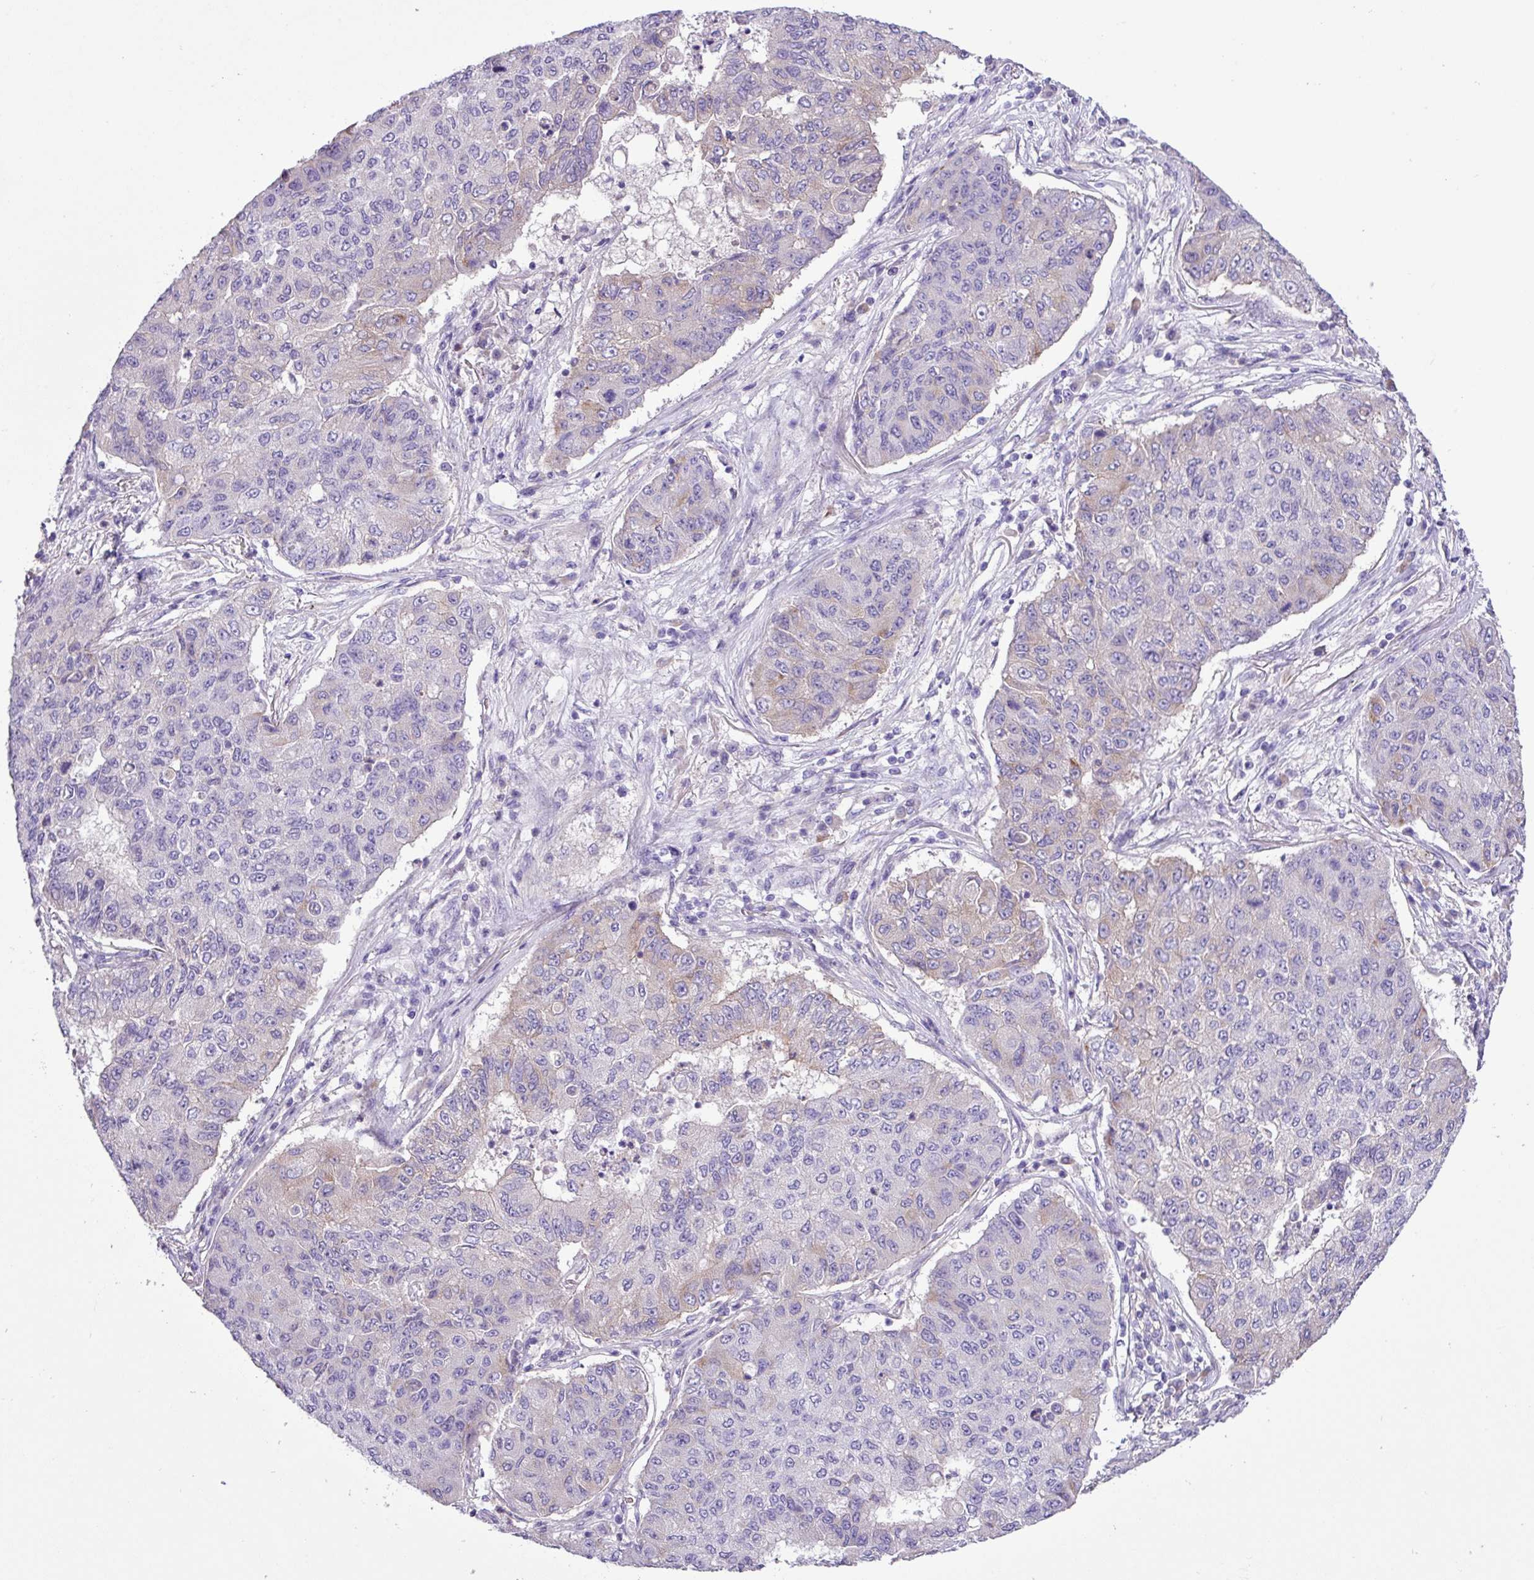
{"staining": {"intensity": "negative", "quantity": "none", "location": "none"}, "tissue": "lung cancer", "cell_type": "Tumor cells", "image_type": "cancer", "snomed": [{"axis": "morphology", "description": "Squamous cell carcinoma, NOS"}, {"axis": "topography", "description": "Lung"}], "caption": "A histopathology image of human lung squamous cell carcinoma is negative for staining in tumor cells. (Immunohistochemistry (ihc), brightfield microscopy, high magnification).", "gene": "CYSTM1", "patient": {"sex": "male", "age": 74}}